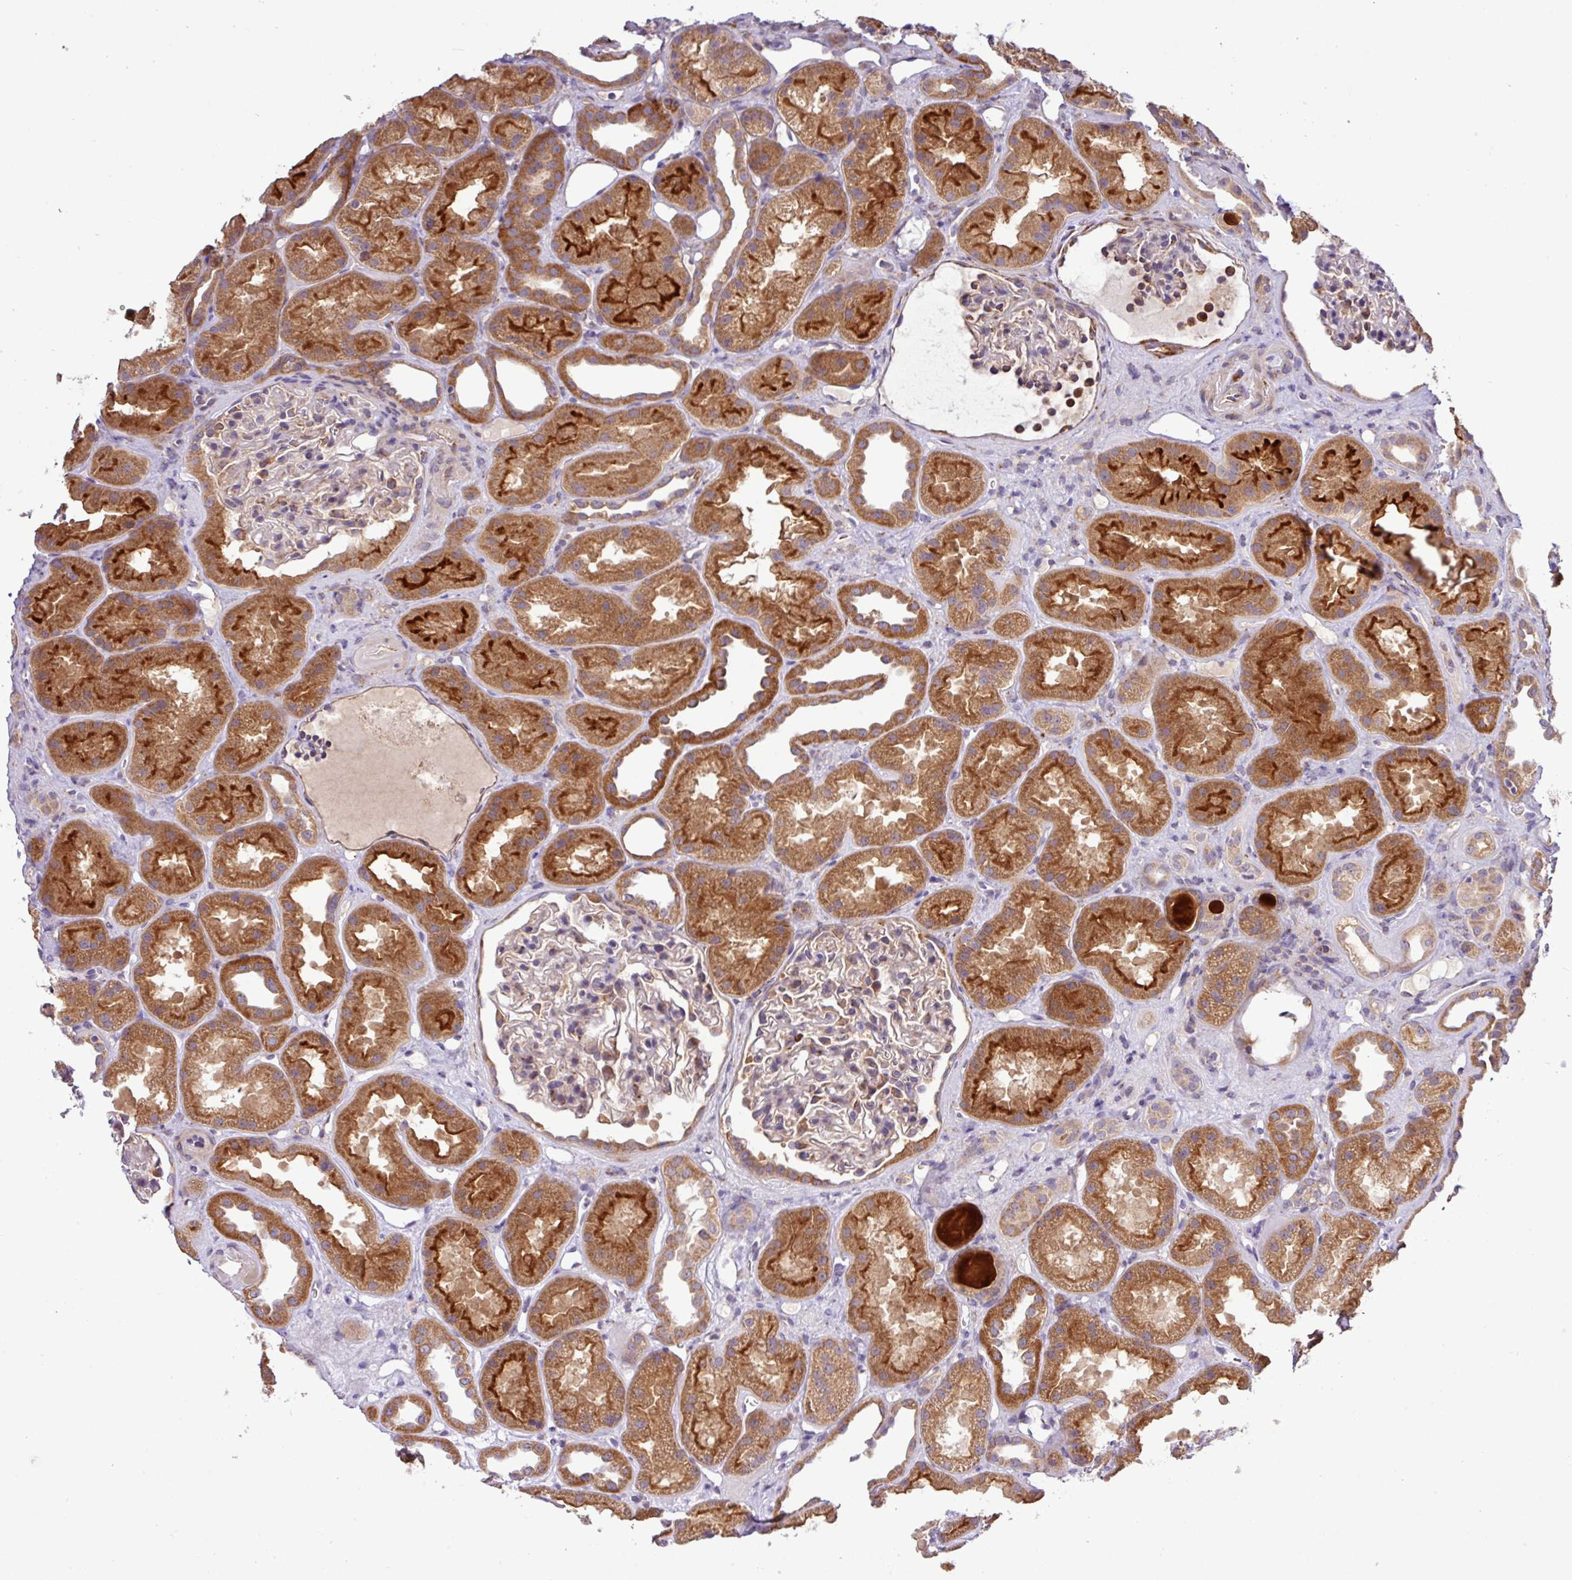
{"staining": {"intensity": "weak", "quantity": "25%-75%", "location": "cytoplasmic/membranous"}, "tissue": "kidney", "cell_type": "Cells in glomeruli", "image_type": "normal", "snomed": [{"axis": "morphology", "description": "Normal tissue, NOS"}, {"axis": "topography", "description": "Kidney"}], "caption": "Cells in glomeruli demonstrate low levels of weak cytoplasmic/membranous expression in about 25%-75% of cells in benign kidney.", "gene": "TM2D2", "patient": {"sex": "male", "age": 61}}